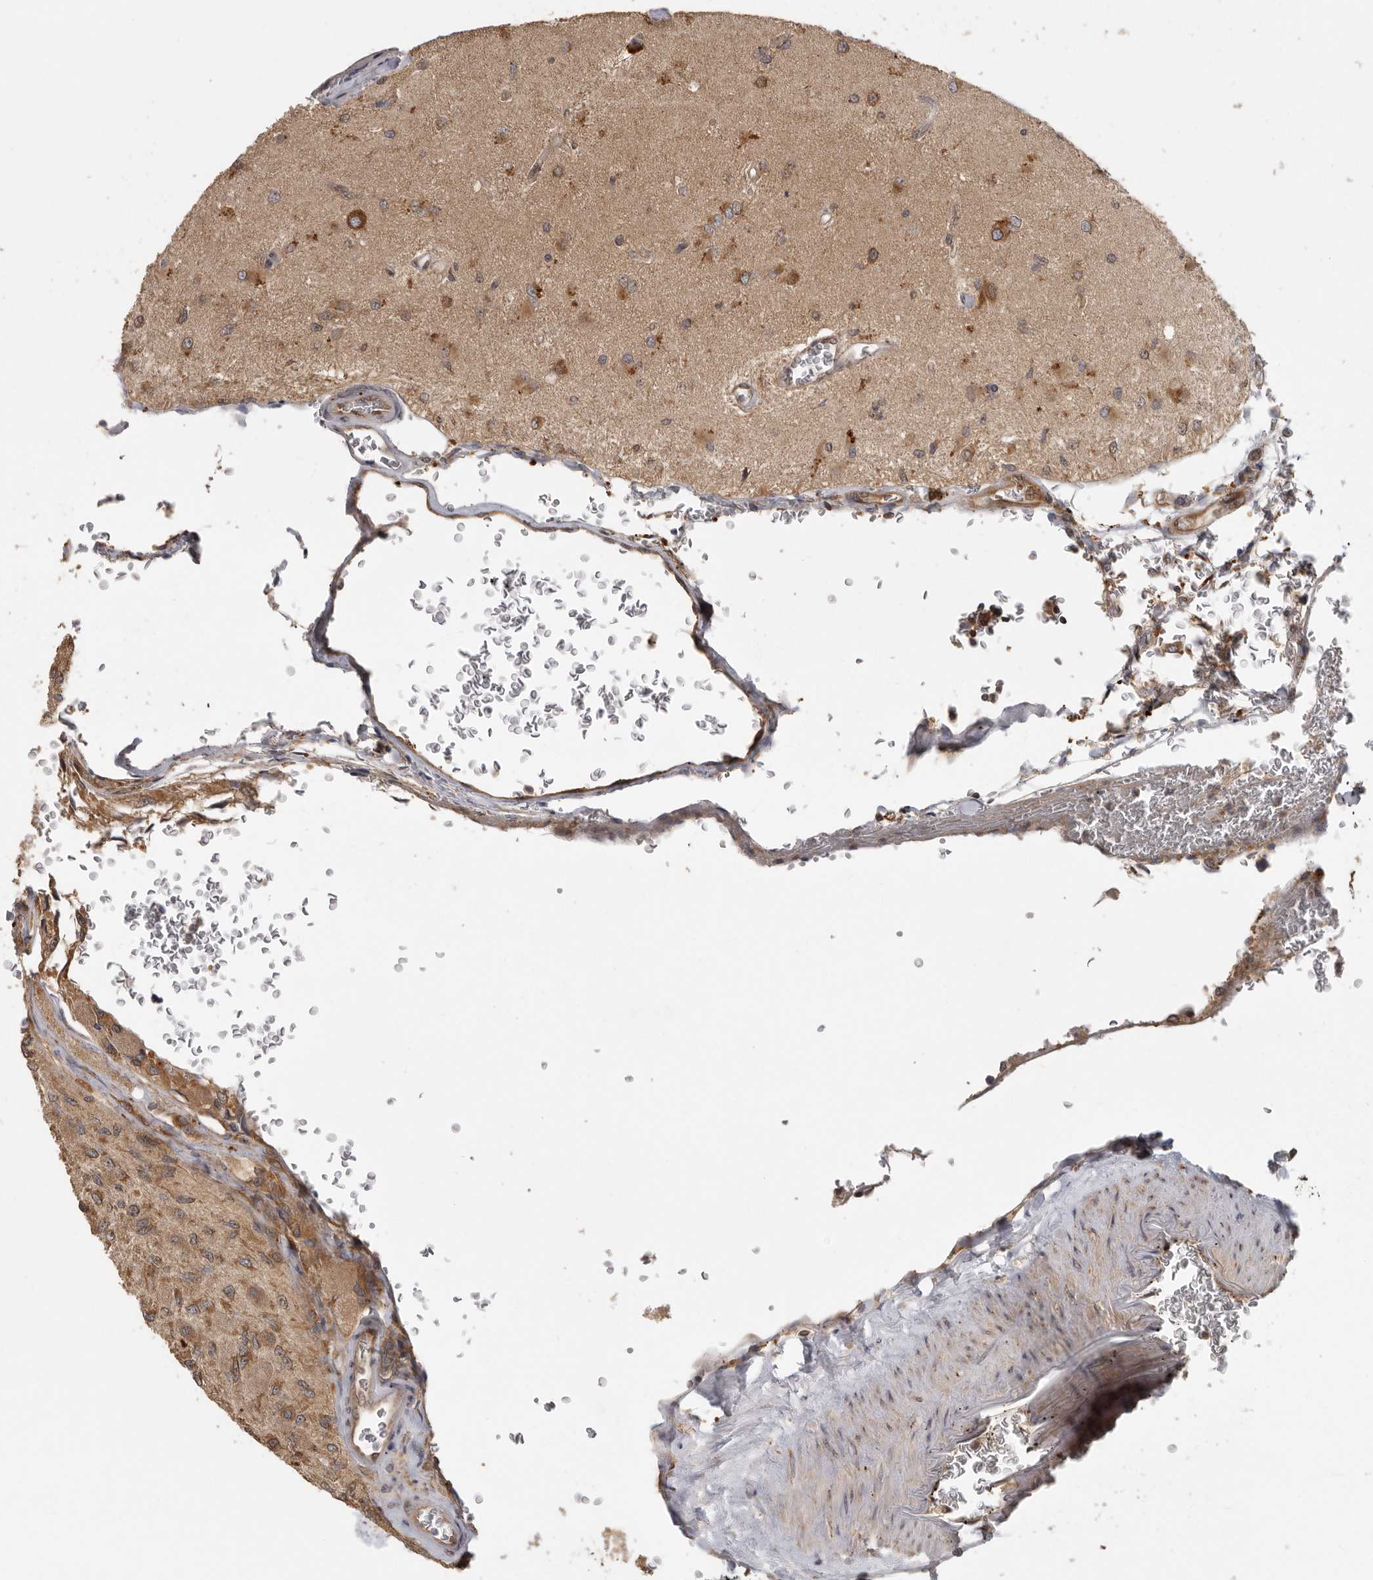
{"staining": {"intensity": "moderate", "quantity": ">75%", "location": "cytoplasmic/membranous"}, "tissue": "glioma", "cell_type": "Tumor cells", "image_type": "cancer", "snomed": [{"axis": "morphology", "description": "Normal tissue, NOS"}, {"axis": "morphology", "description": "Glioma, malignant, High grade"}, {"axis": "topography", "description": "Cerebral cortex"}], "caption": "Tumor cells reveal medium levels of moderate cytoplasmic/membranous expression in about >75% of cells in high-grade glioma (malignant).", "gene": "CCT8", "patient": {"sex": "male", "age": 77}}